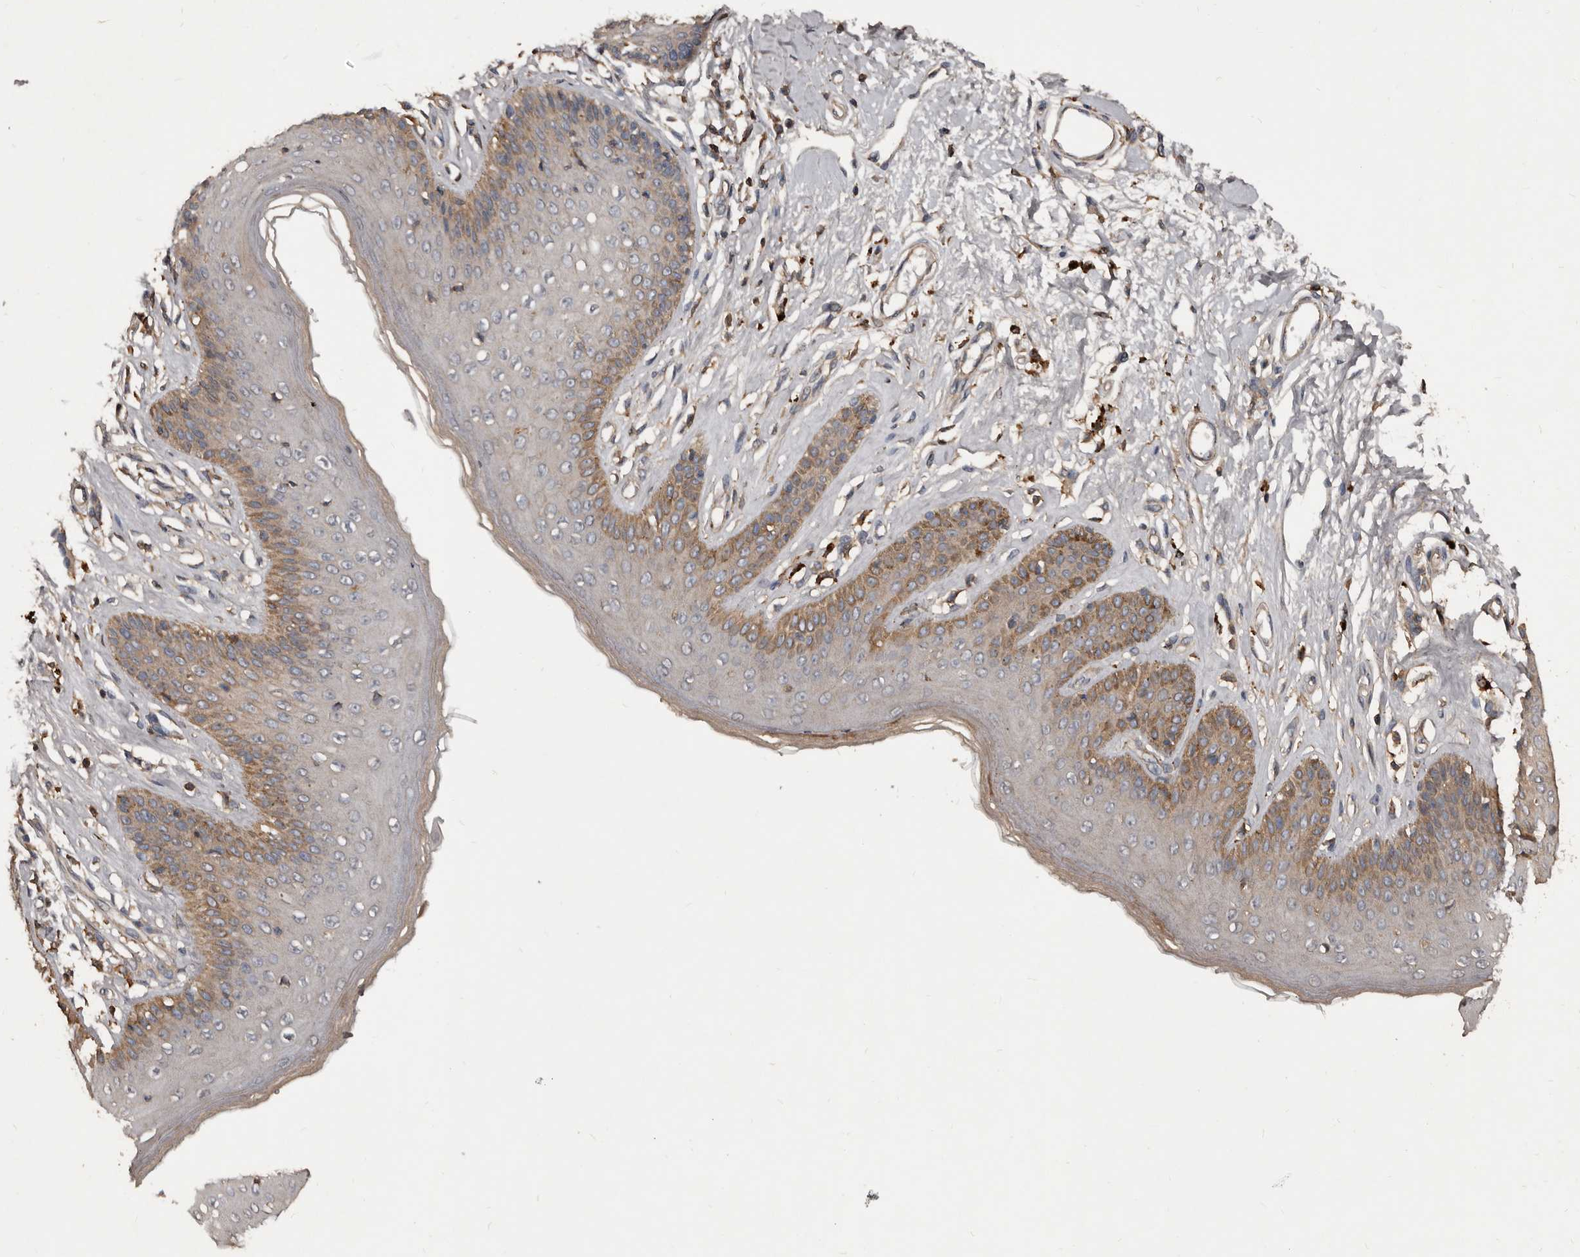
{"staining": {"intensity": "moderate", "quantity": "<25%", "location": "cytoplasmic/membranous"}, "tissue": "skin", "cell_type": "Epidermal cells", "image_type": "normal", "snomed": [{"axis": "morphology", "description": "Normal tissue, NOS"}, {"axis": "morphology", "description": "Squamous cell carcinoma, NOS"}, {"axis": "topography", "description": "Vulva"}], "caption": "Moderate cytoplasmic/membranous expression for a protein is present in approximately <25% of epidermal cells of benign skin using immunohistochemistry (IHC).", "gene": "GREB1", "patient": {"sex": "female", "age": 85}}